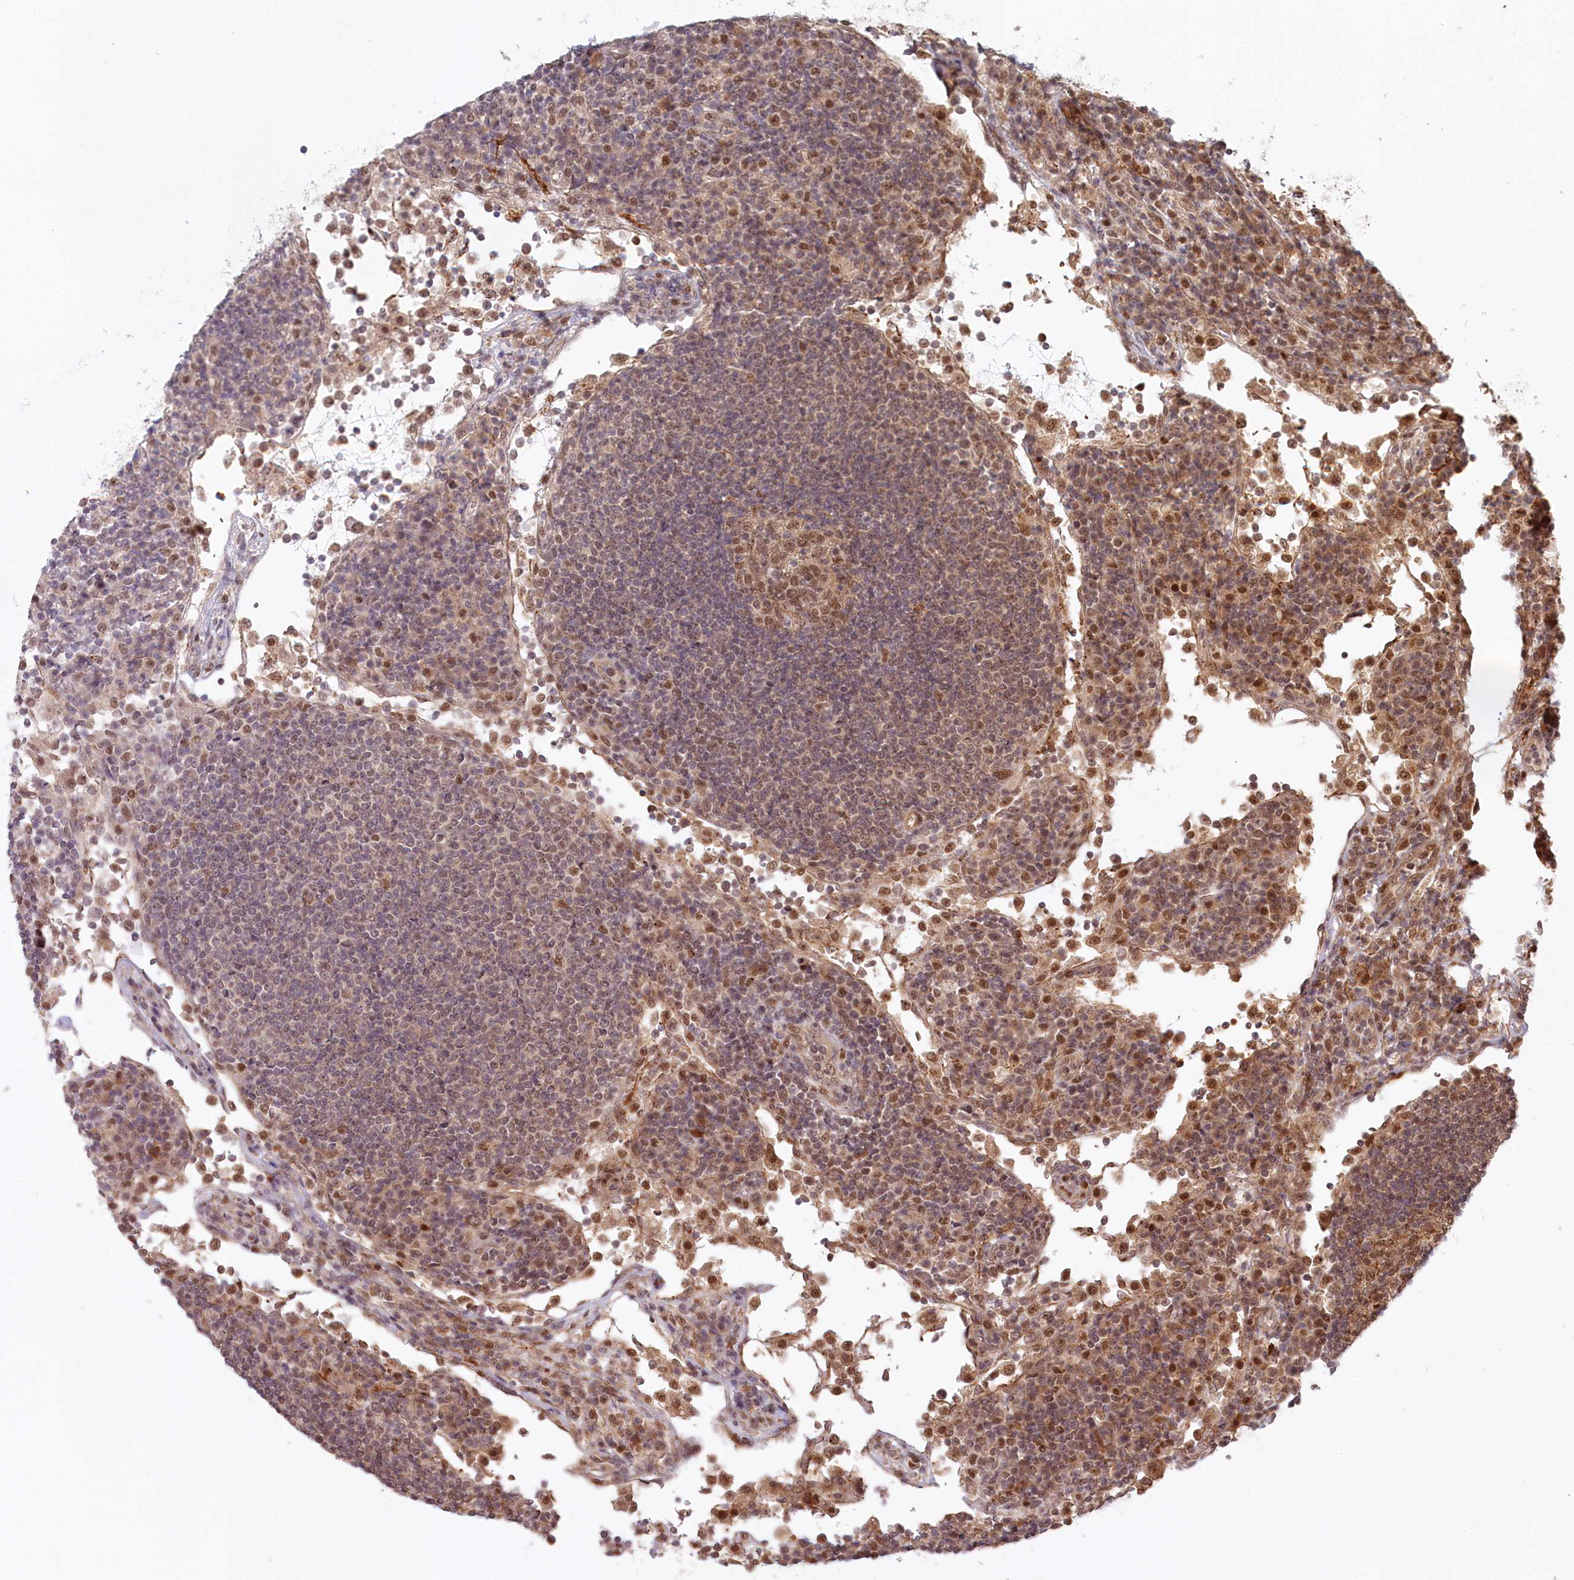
{"staining": {"intensity": "moderate", "quantity": ">75%", "location": "nuclear"}, "tissue": "lymph node", "cell_type": "Germinal center cells", "image_type": "normal", "snomed": [{"axis": "morphology", "description": "Normal tissue, NOS"}, {"axis": "topography", "description": "Lymph node"}], "caption": "This photomicrograph demonstrates immunohistochemistry (IHC) staining of normal lymph node, with medium moderate nuclear expression in approximately >75% of germinal center cells.", "gene": "WAPL", "patient": {"sex": "female", "age": 53}}